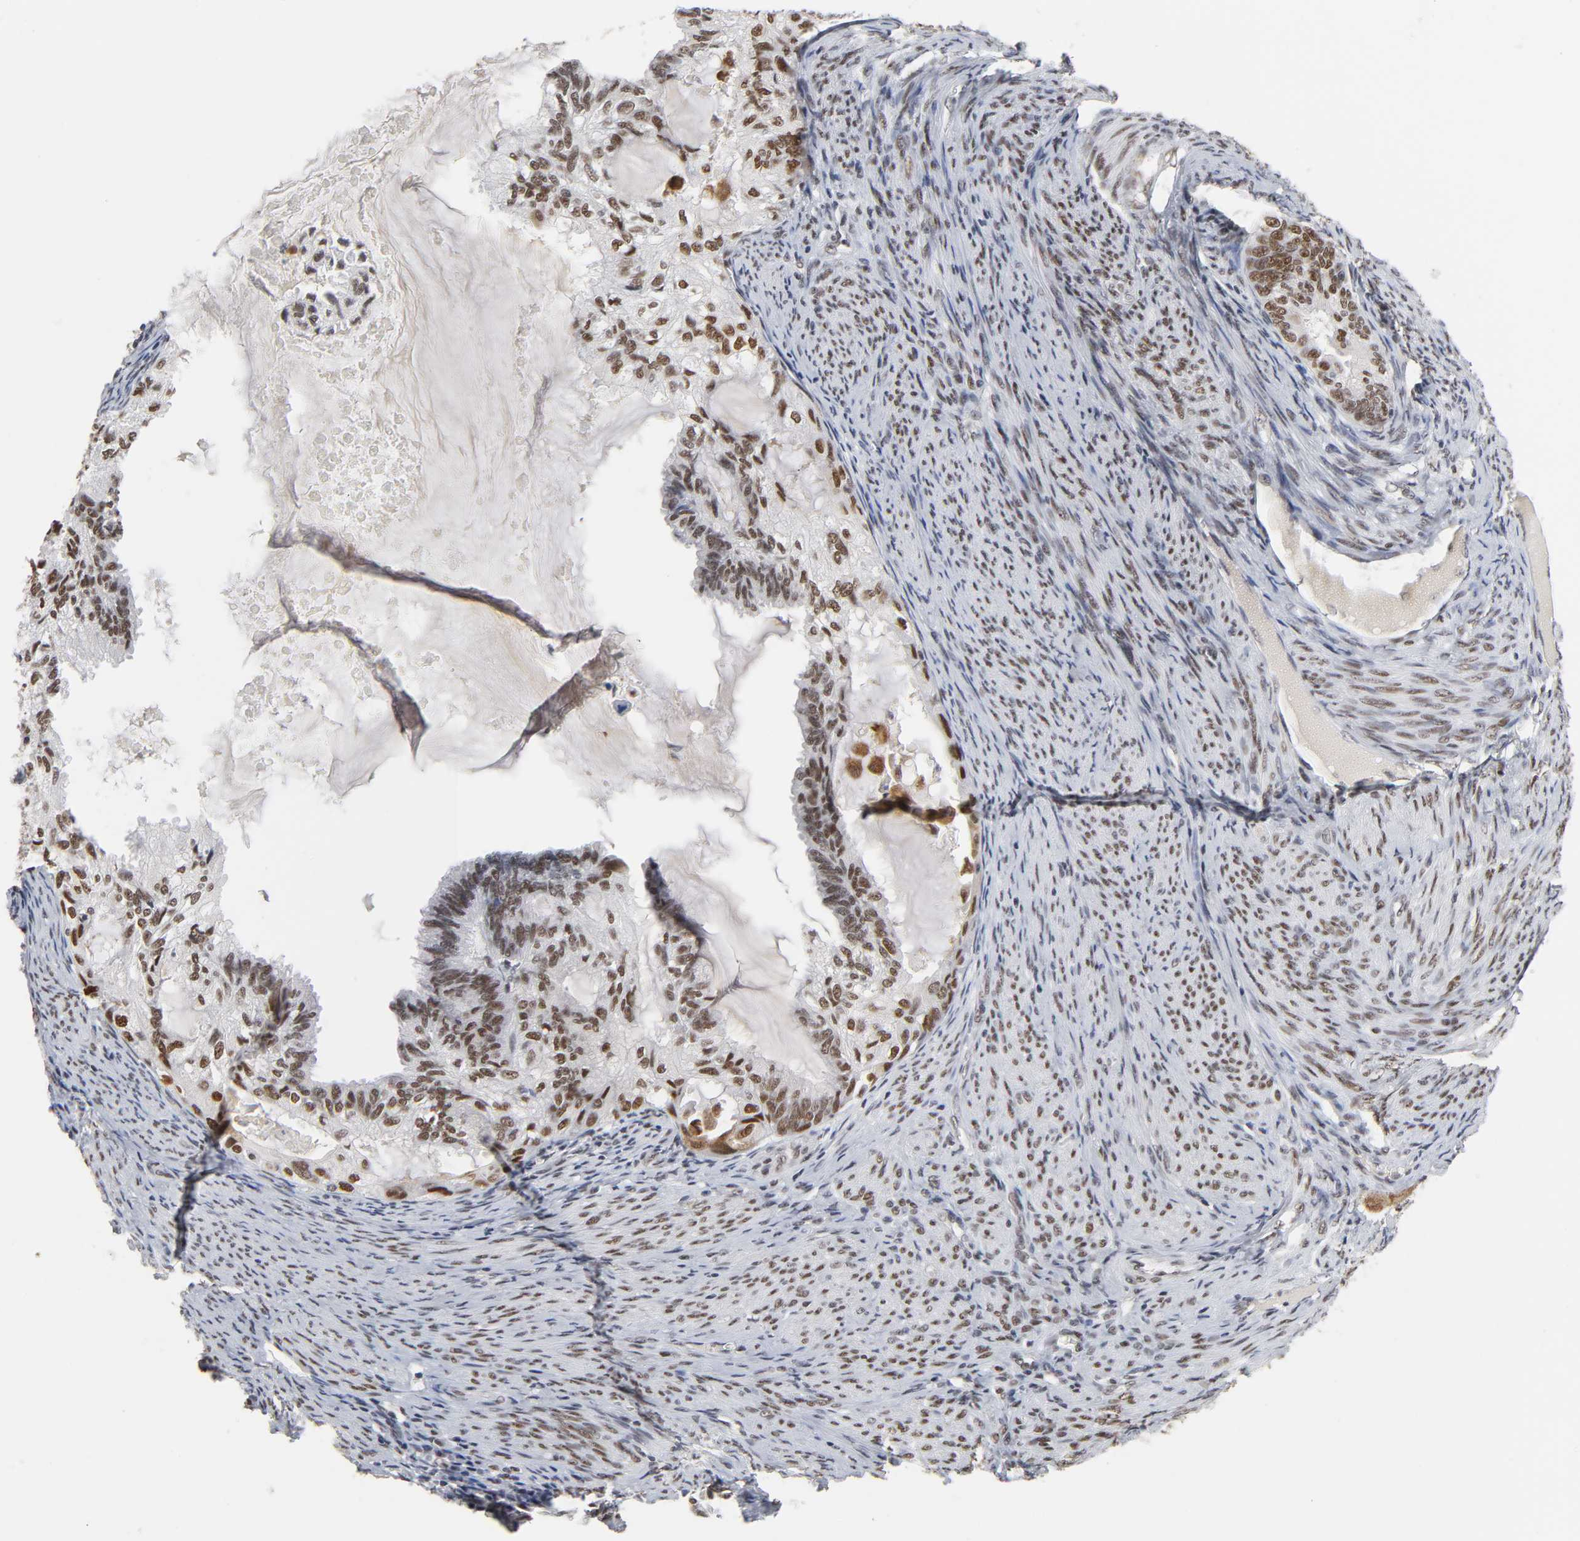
{"staining": {"intensity": "moderate", "quantity": ">75%", "location": "nuclear"}, "tissue": "cervical cancer", "cell_type": "Tumor cells", "image_type": "cancer", "snomed": [{"axis": "morphology", "description": "Normal tissue, NOS"}, {"axis": "morphology", "description": "Adenocarcinoma, NOS"}, {"axis": "topography", "description": "Cervix"}, {"axis": "topography", "description": "Endometrium"}], "caption": "Moderate nuclear protein positivity is present in about >75% of tumor cells in cervical adenocarcinoma. Immunohistochemistry (ihc) stains the protein in brown and the nuclei are stained blue.", "gene": "TRIM33", "patient": {"sex": "female", "age": 86}}